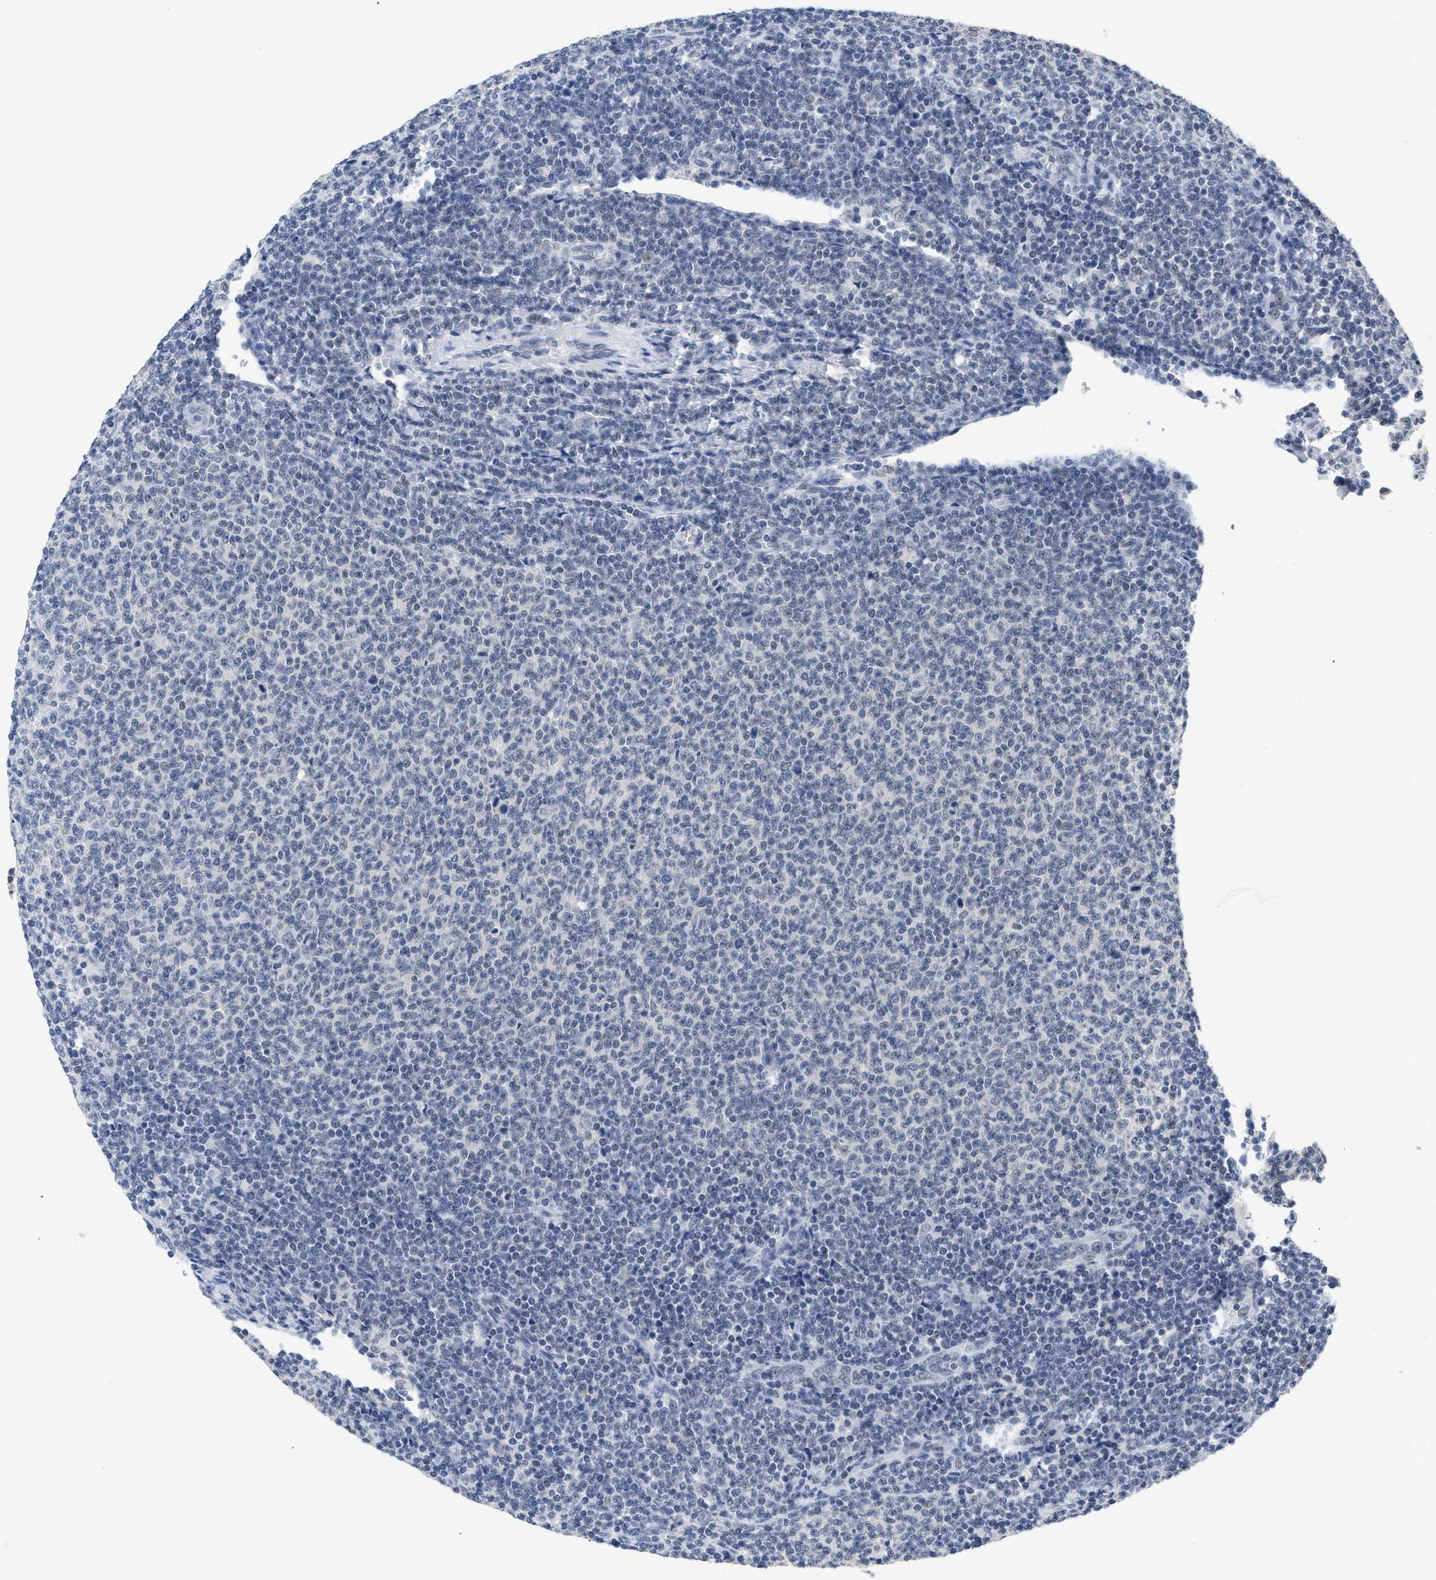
{"staining": {"intensity": "negative", "quantity": "none", "location": "none"}, "tissue": "lymphoma", "cell_type": "Tumor cells", "image_type": "cancer", "snomed": [{"axis": "morphology", "description": "Malignant lymphoma, non-Hodgkin's type, Low grade"}, {"axis": "topography", "description": "Lymph node"}], "caption": "Immunohistochemical staining of lymphoma reveals no significant expression in tumor cells.", "gene": "GGNBP2", "patient": {"sex": "male", "age": 66}}